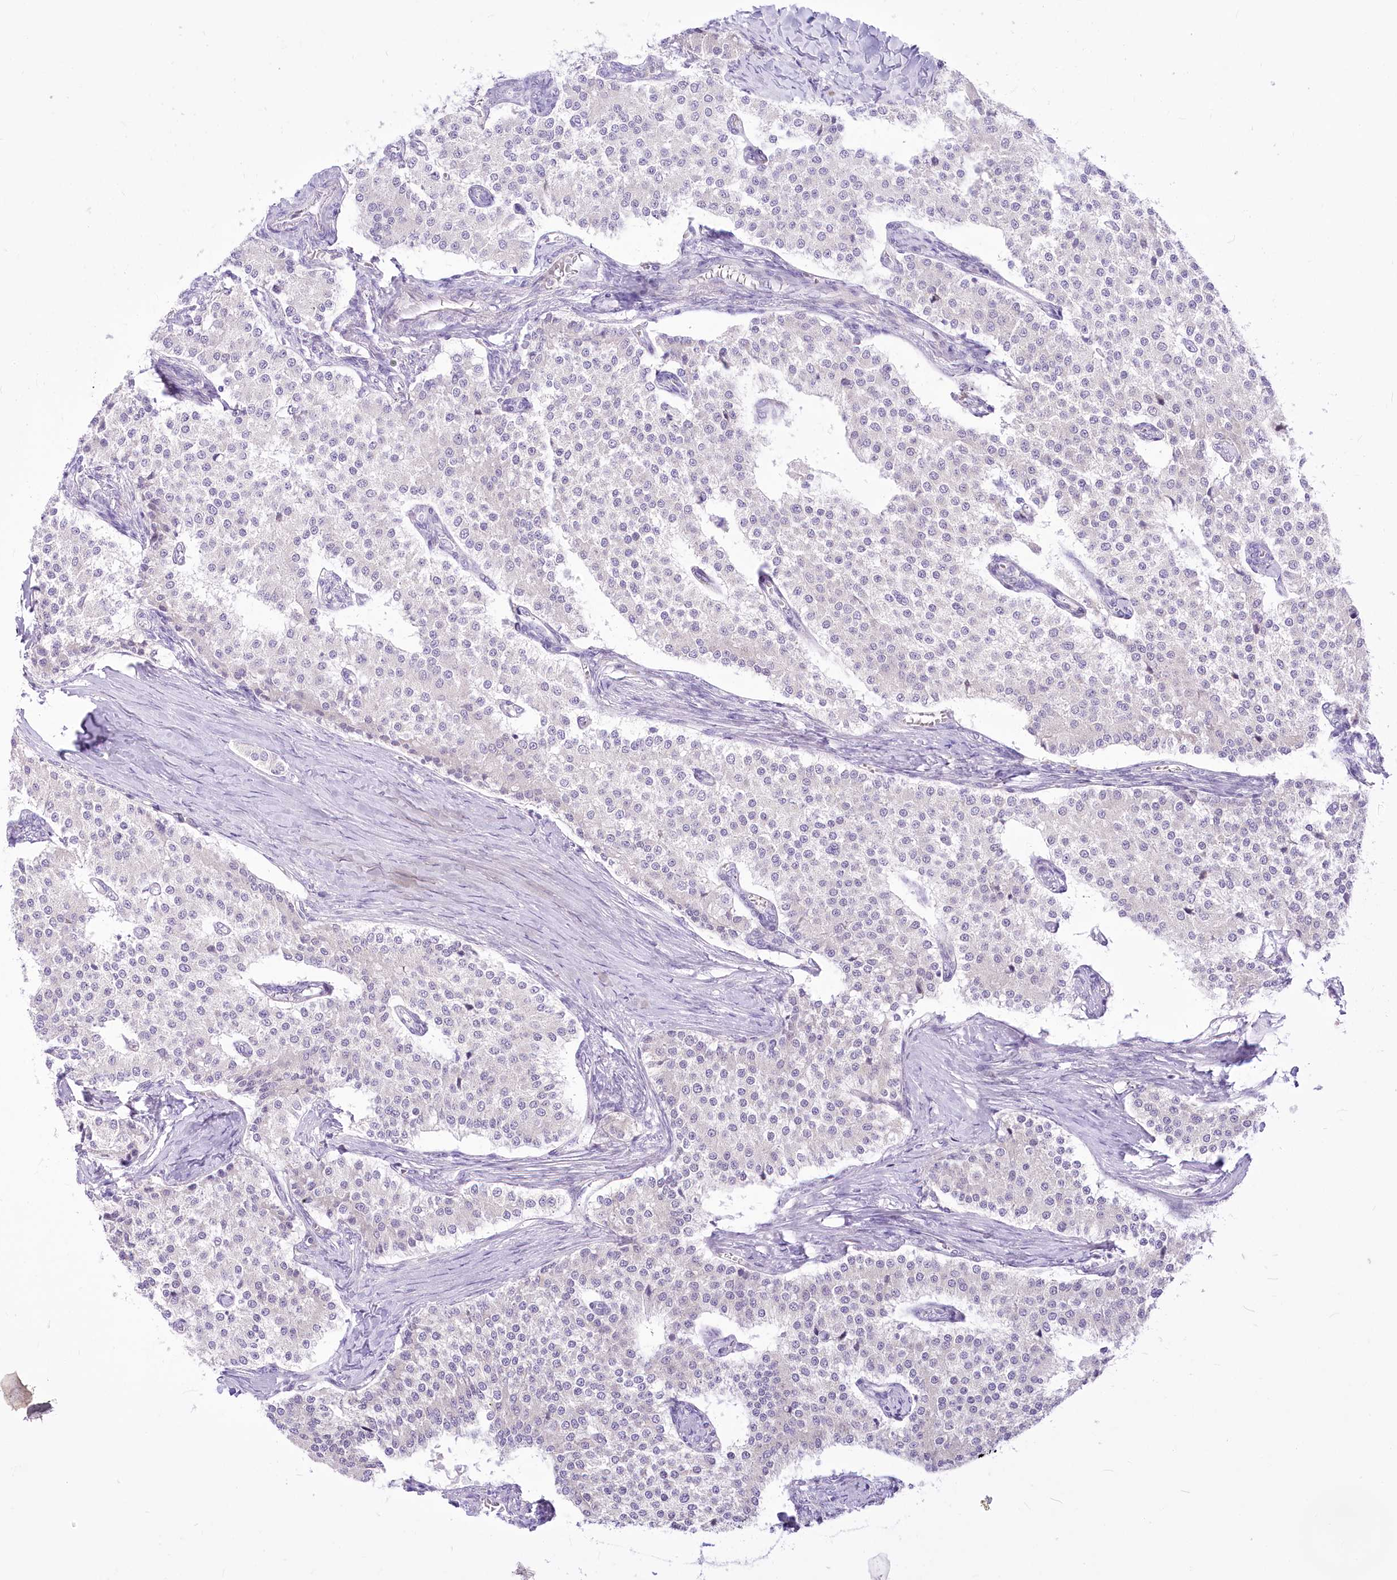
{"staining": {"intensity": "negative", "quantity": "none", "location": "none"}, "tissue": "carcinoid", "cell_type": "Tumor cells", "image_type": "cancer", "snomed": [{"axis": "morphology", "description": "Carcinoid, malignant, NOS"}, {"axis": "topography", "description": "Colon"}], "caption": "Immunohistochemistry of human malignant carcinoid shows no staining in tumor cells.", "gene": "BEND7", "patient": {"sex": "female", "age": 52}}